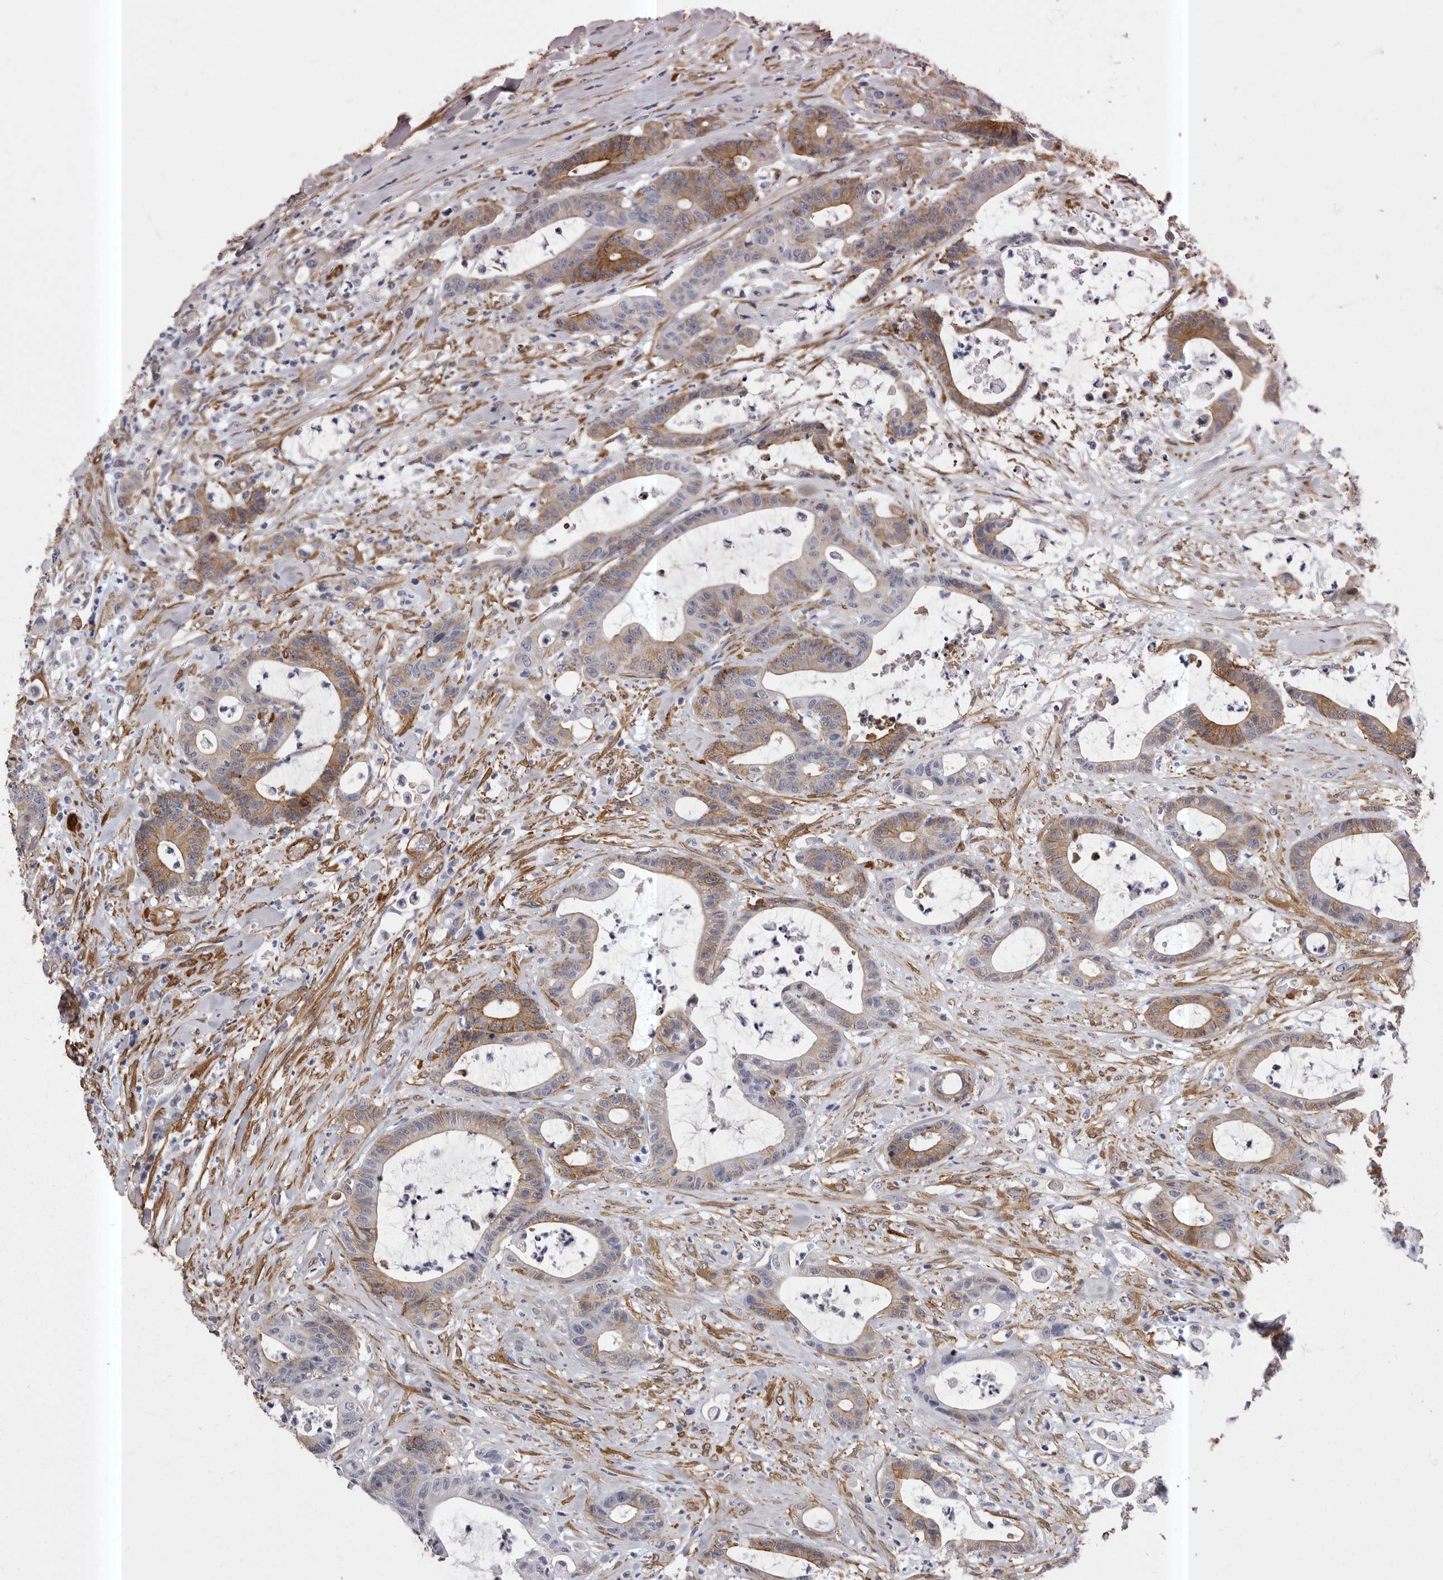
{"staining": {"intensity": "moderate", "quantity": "25%-75%", "location": "cytoplasmic/membranous"}, "tissue": "colorectal cancer", "cell_type": "Tumor cells", "image_type": "cancer", "snomed": [{"axis": "morphology", "description": "Adenocarcinoma, NOS"}, {"axis": "topography", "description": "Colon"}], "caption": "DAB immunohistochemical staining of human colorectal cancer shows moderate cytoplasmic/membranous protein positivity in approximately 25%-75% of tumor cells. The protein is shown in brown color, while the nuclei are stained blue.", "gene": "ENAH", "patient": {"sex": "female", "age": 84}}